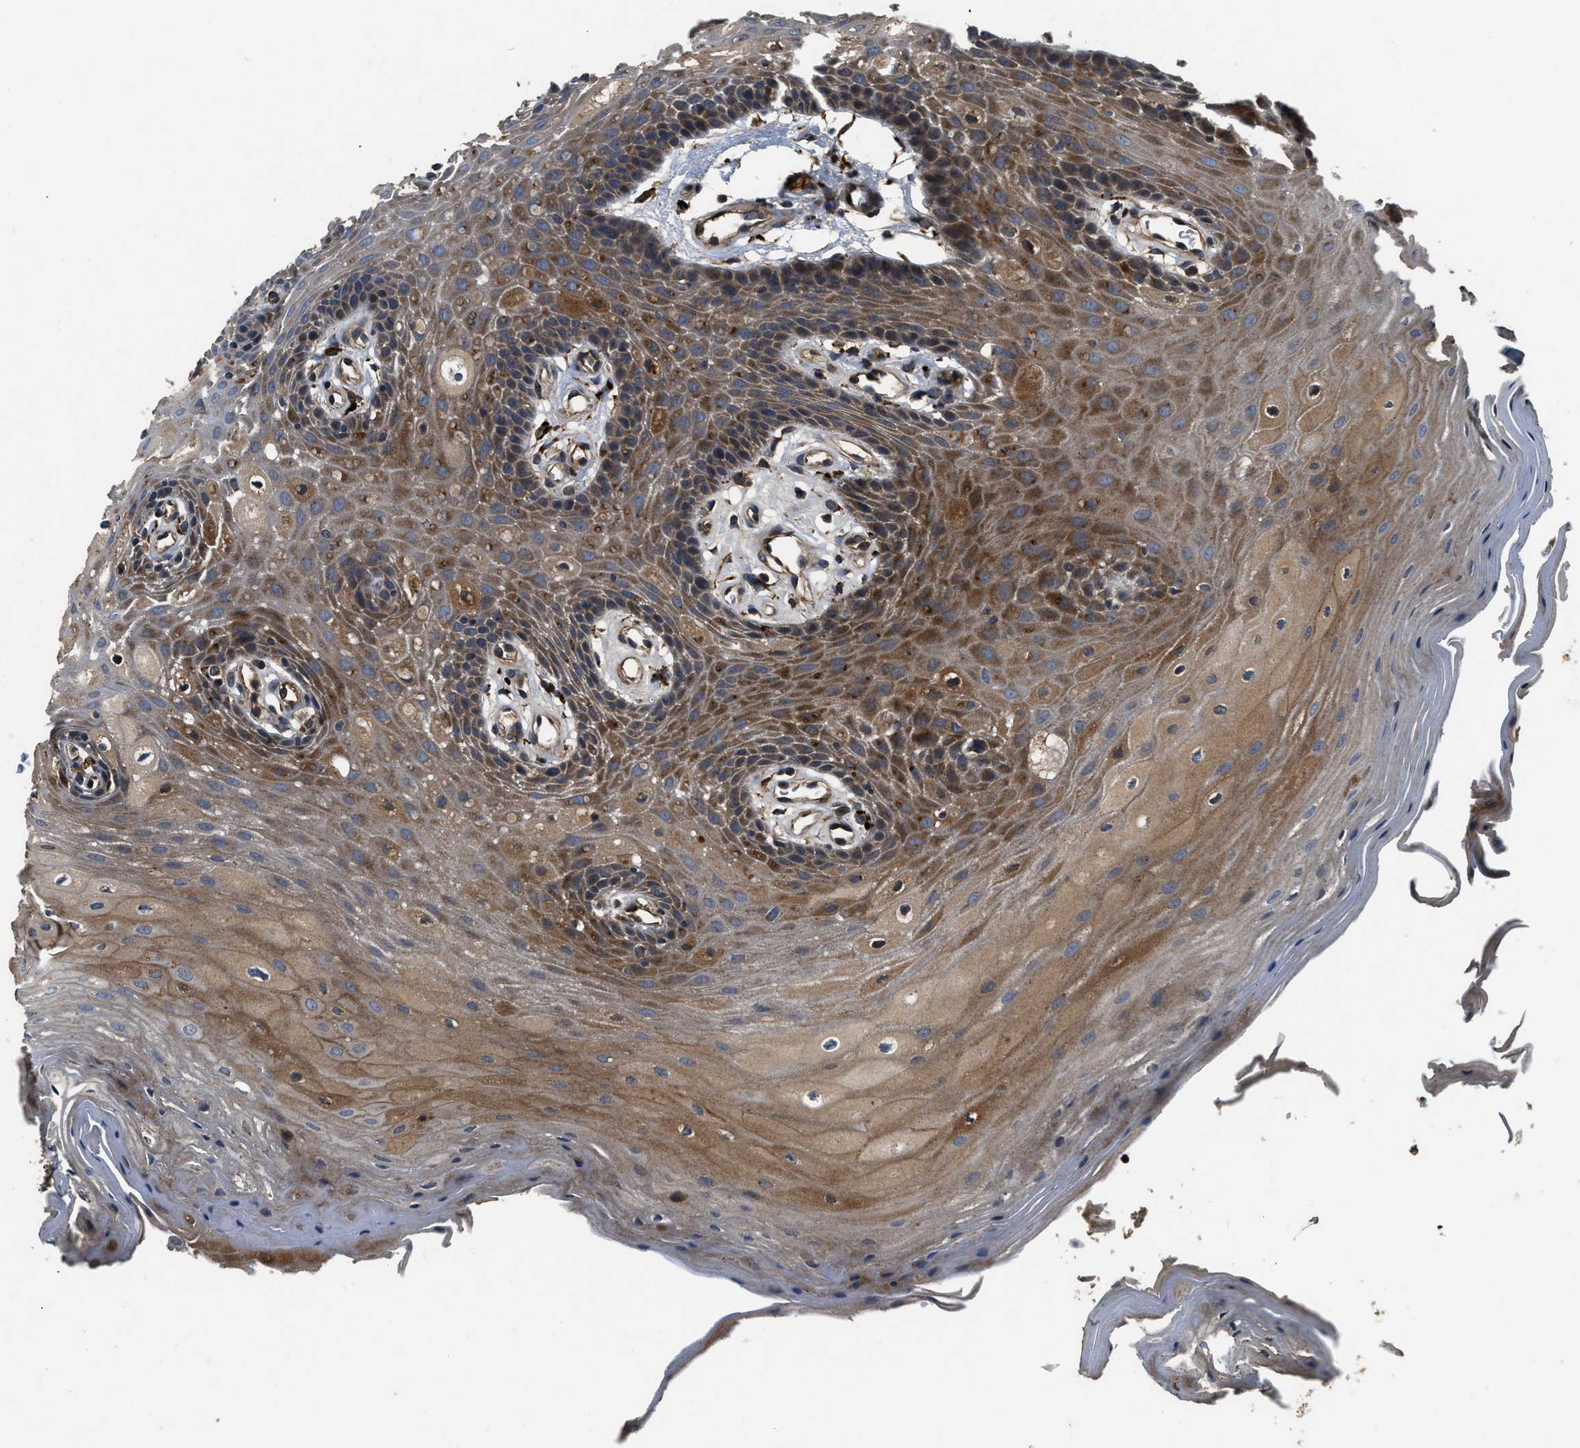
{"staining": {"intensity": "moderate", "quantity": ">75%", "location": "cytoplasmic/membranous"}, "tissue": "oral mucosa", "cell_type": "Squamous epithelial cells", "image_type": "normal", "snomed": [{"axis": "morphology", "description": "Normal tissue, NOS"}, {"axis": "morphology", "description": "Squamous cell carcinoma, NOS"}, {"axis": "topography", "description": "Oral tissue"}, {"axis": "topography", "description": "Head-Neck"}], "caption": "Protein expression analysis of normal human oral mucosa reveals moderate cytoplasmic/membranous positivity in approximately >75% of squamous epithelial cells. Using DAB (brown) and hematoxylin (blue) stains, captured at high magnification using brightfield microscopy.", "gene": "GGH", "patient": {"sex": "male", "age": 71}}